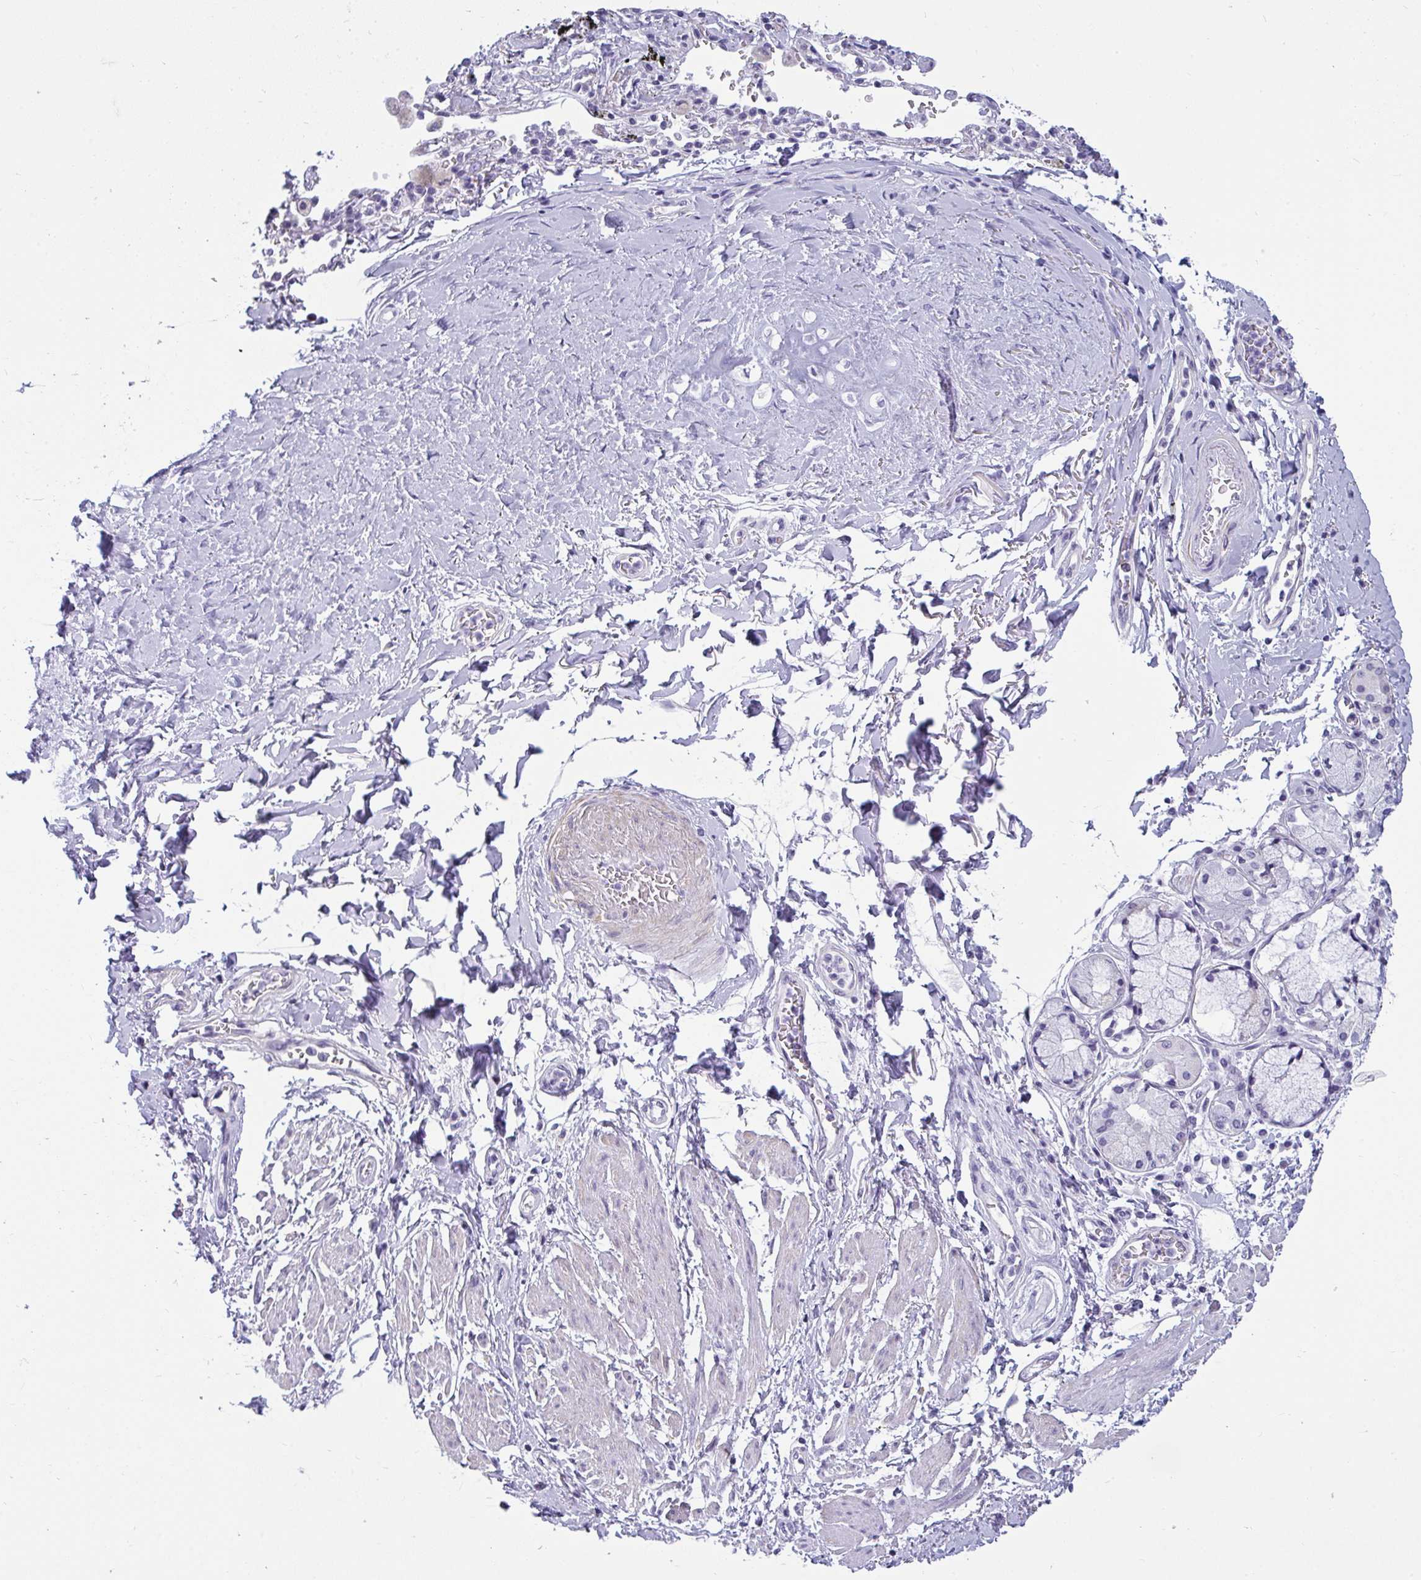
{"staining": {"intensity": "negative", "quantity": "none", "location": "none"}, "tissue": "adipose tissue", "cell_type": "Adipocytes", "image_type": "normal", "snomed": [{"axis": "morphology", "description": "Normal tissue, NOS"}, {"axis": "morphology", "description": "Degeneration, NOS"}, {"axis": "topography", "description": "Cartilage tissue"}, {"axis": "topography", "description": "Lung"}], "caption": "The photomicrograph demonstrates no significant staining in adipocytes of adipose tissue. (DAB (3,3'-diaminobenzidine) immunohistochemistry (IHC) with hematoxylin counter stain).", "gene": "SUZ12", "patient": {"sex": "female", "age": 61}}